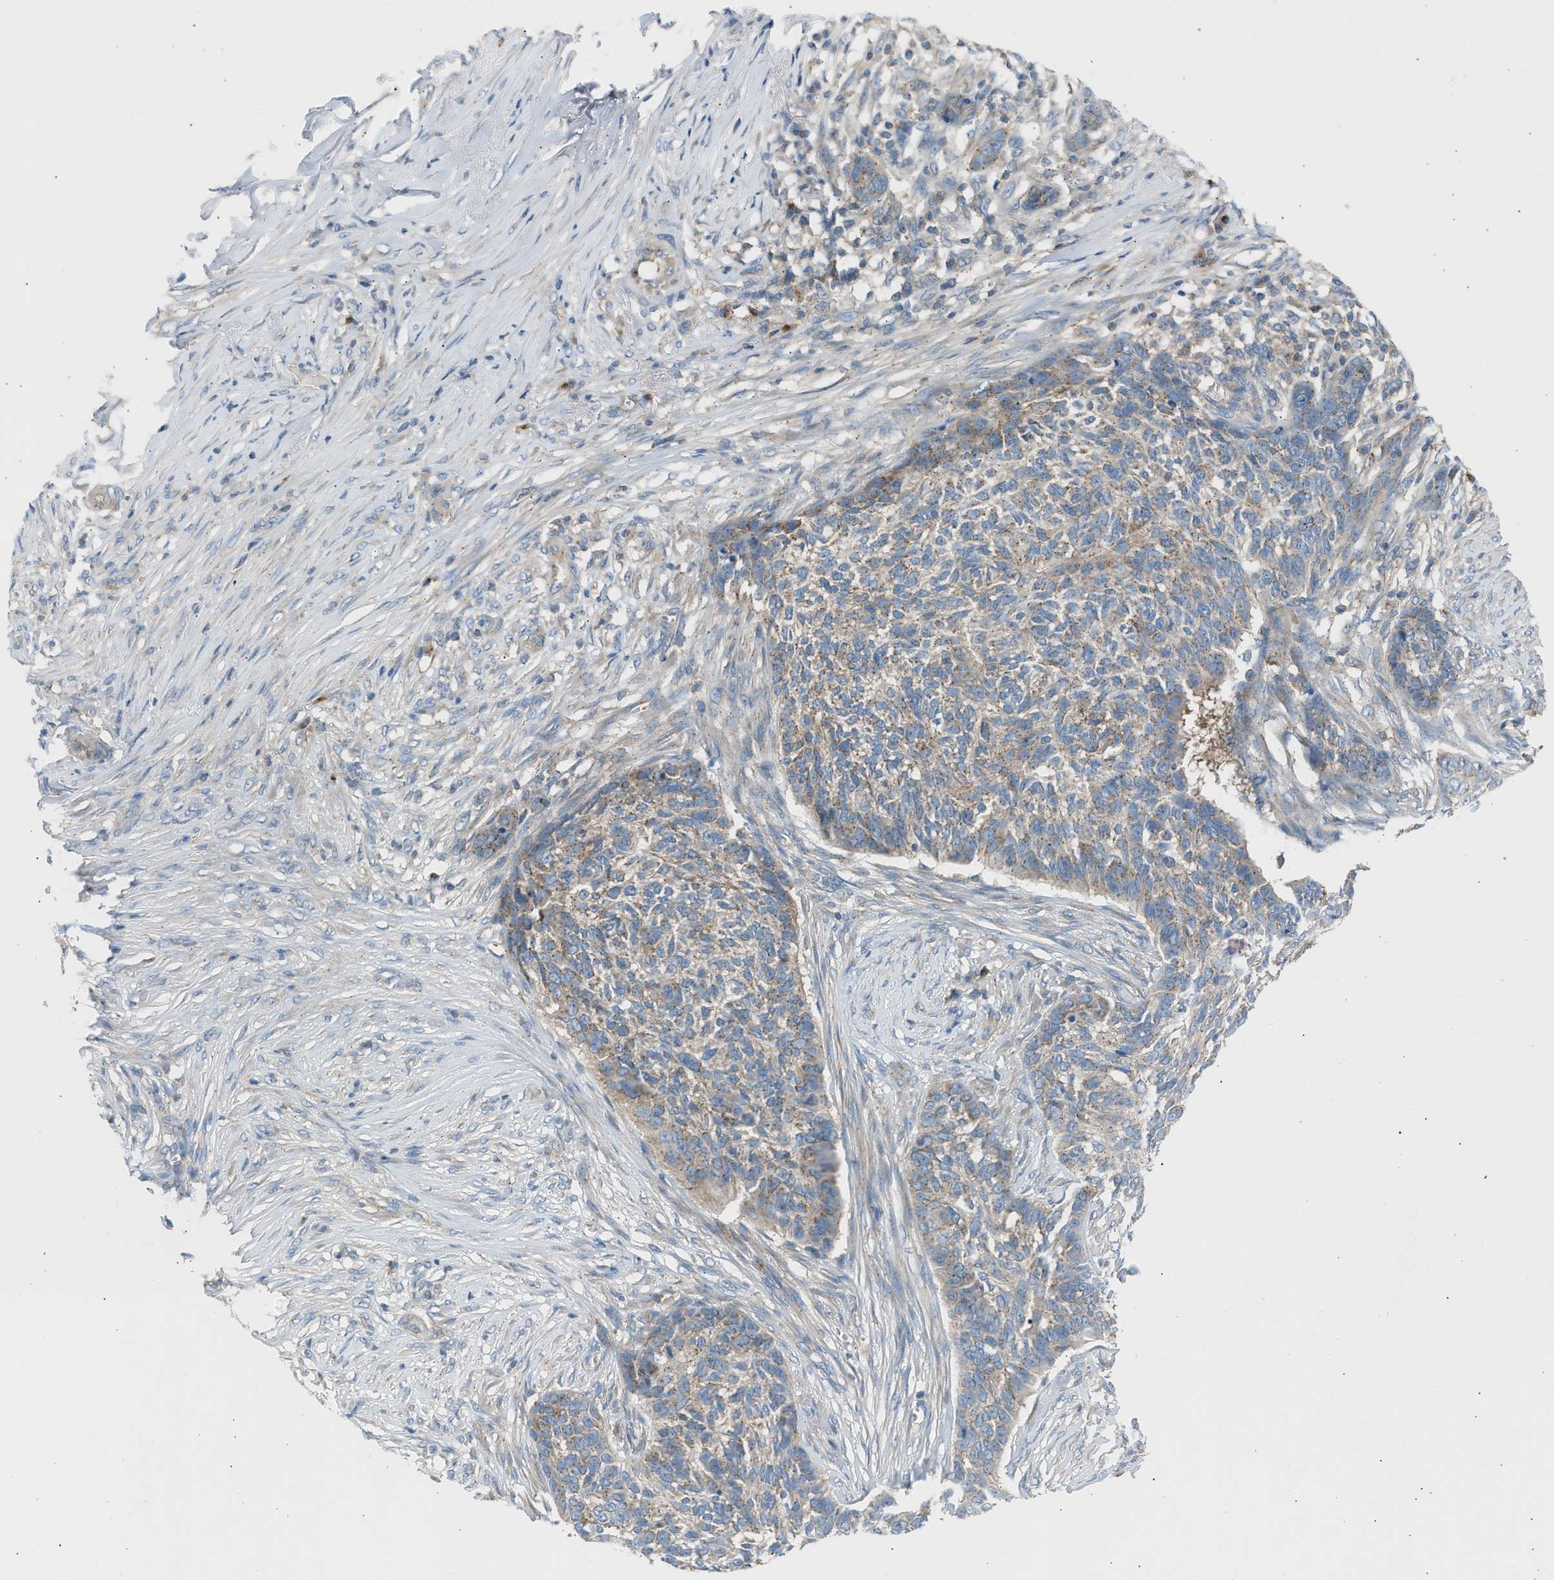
{"staining": {"intensity": "moderate", "quantity": ">75%", "location": "cytoplasmic/membranous"}, "tissue": "skin cancer", "cell_type": "Tumor cells", "image_type": "cancer", "snomed": [{"axis": "morphology", "description": "Basal cell carcinoma"}, {"axis": "topography", "description": "Skin"}], "caption": "Immunohistochemical staining of human skin cancer displays moderate cytoplasmic/membranous protein expression in about >75% of tumor cells.", "gene": "TRIM50", "patient": {"sex": "male", "age": 85}}